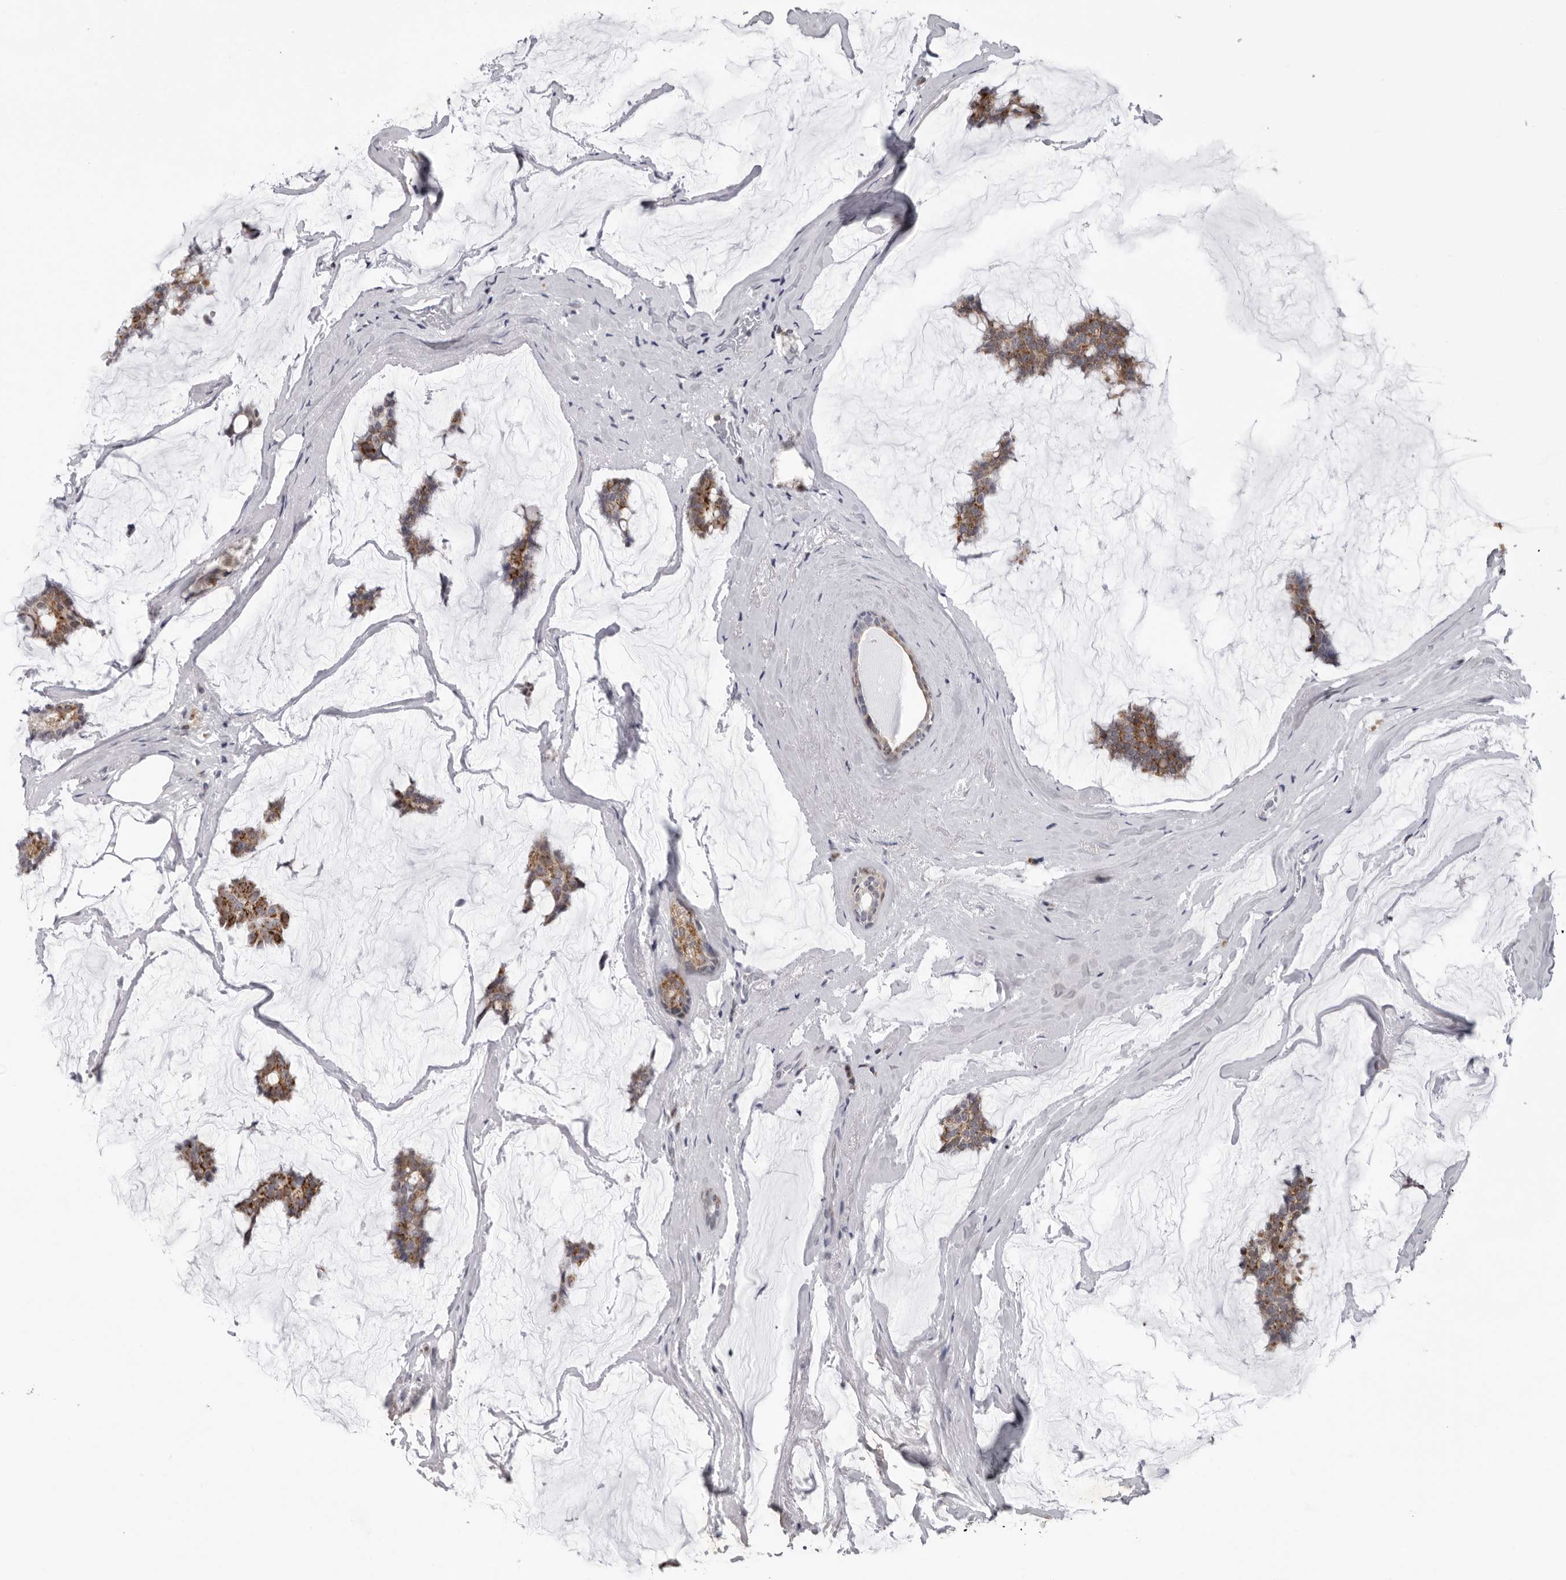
{"staining": {"intensity": "moderate", "quantity": ">75%", "location": "cytoplasmic/membranous"}, "tissue": "breast cancer", "cell_type": "Tumor cells", "image_type": "cancer", "snomed": [{"axis": "morphology", "description": "Duct carcinoma"}, {"axis": "topography", "description": "Breast"}], "caption": "Moderate cytoplasmic/membranous expression is present in approximately >75% of tumor cells in invasive ductal carcinoma (breast).", "gene": "CPT2", "patient": {"sex": "female", "age": 93}}